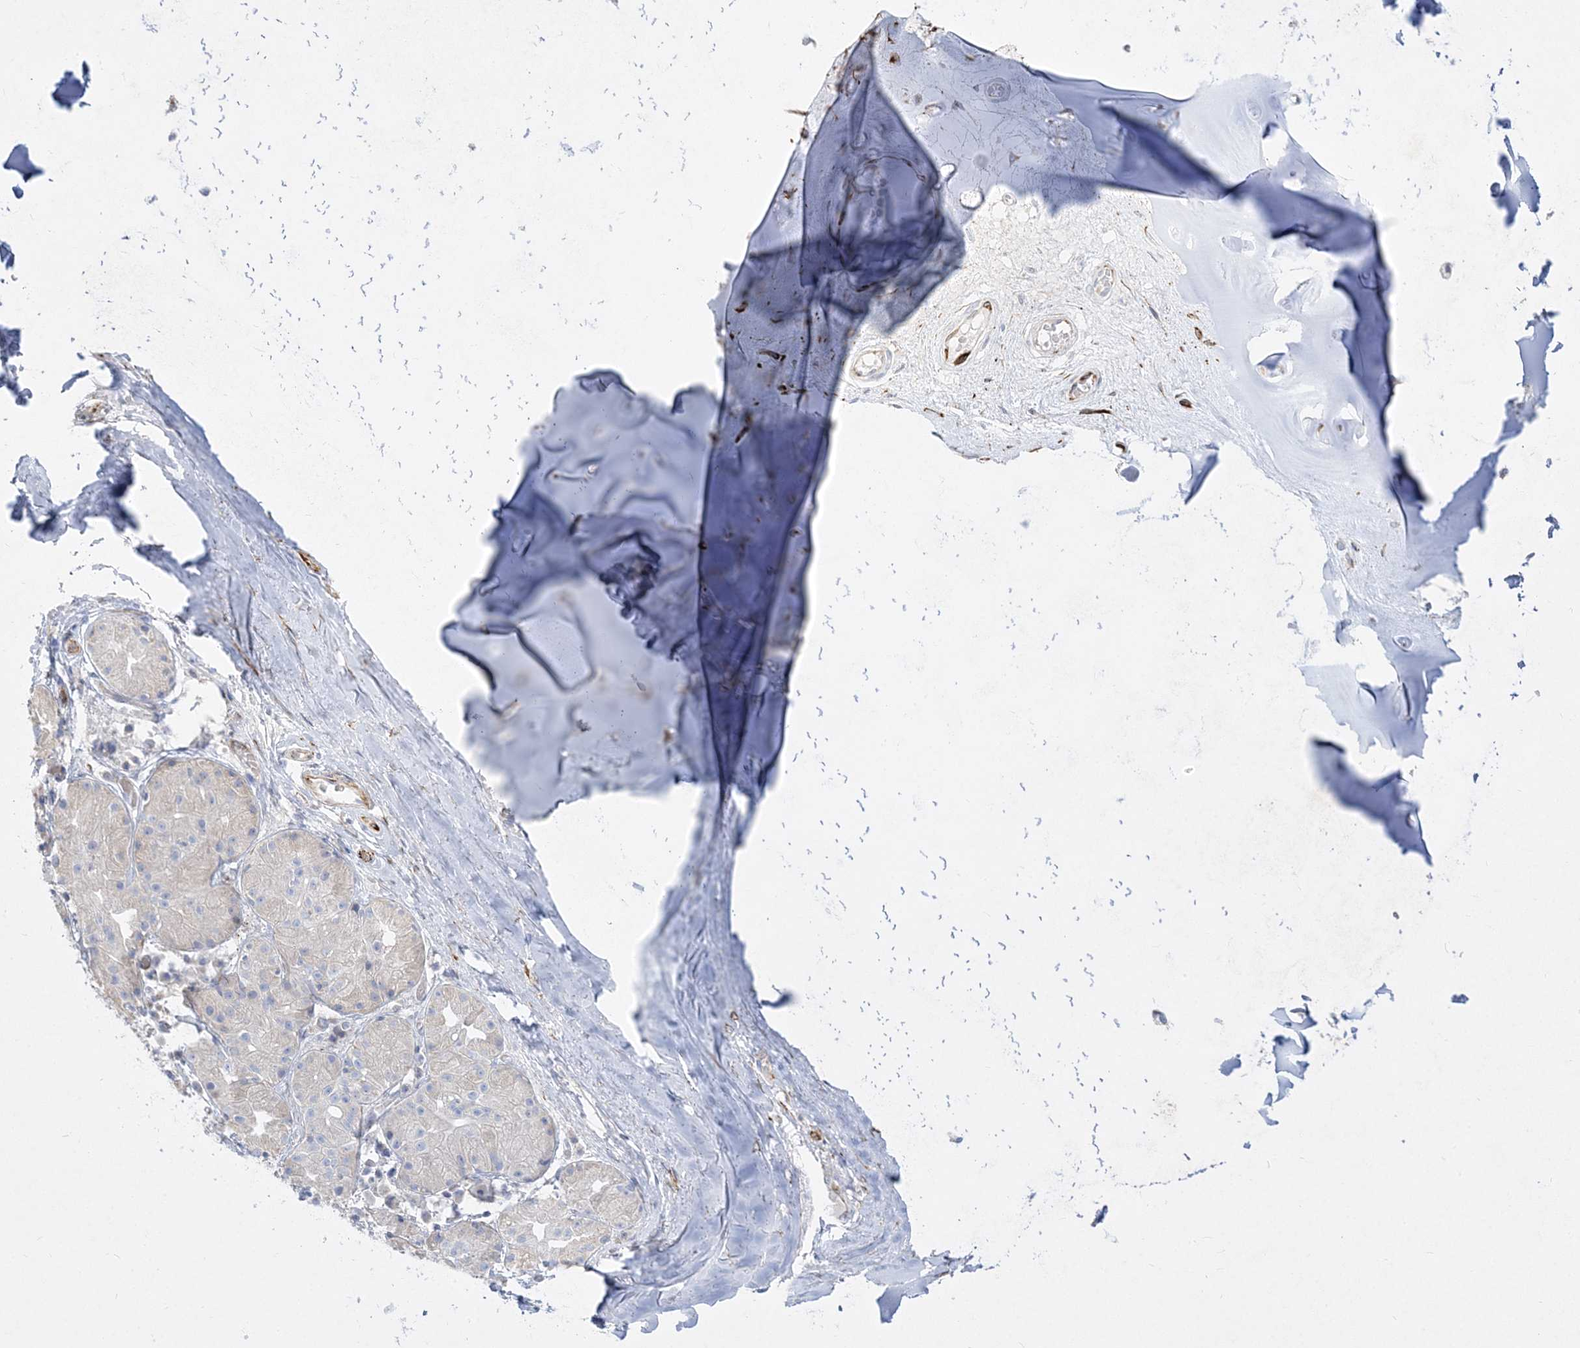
{"staining": {"intensity": "negative", "quantity": "none", "location": "none"}, "tissue": "adipose tissue", "cell_type": "Adipocytes", "image_type": "normal", "snomed": [{"axis": "morphology", "description": "Normal tissue, NOS"}, {"axis": "morphology", "description": "Basal cell carcinoma"}, {"axis": "topography", "description": "Cartilage tissue"}, {"axis": "topography", "description": "Nasopharynx"}, {"axis": "topography", "description": "Oral tissue"}], "caption": "Immunohistochemistry (IHC) image of unremarkable adipose tissue: adipose tissue stained with DAB displays no significant protein expression in adipocytes.", "gene": "GPAT2", "patient": {"sex": "female", "age": 77}}